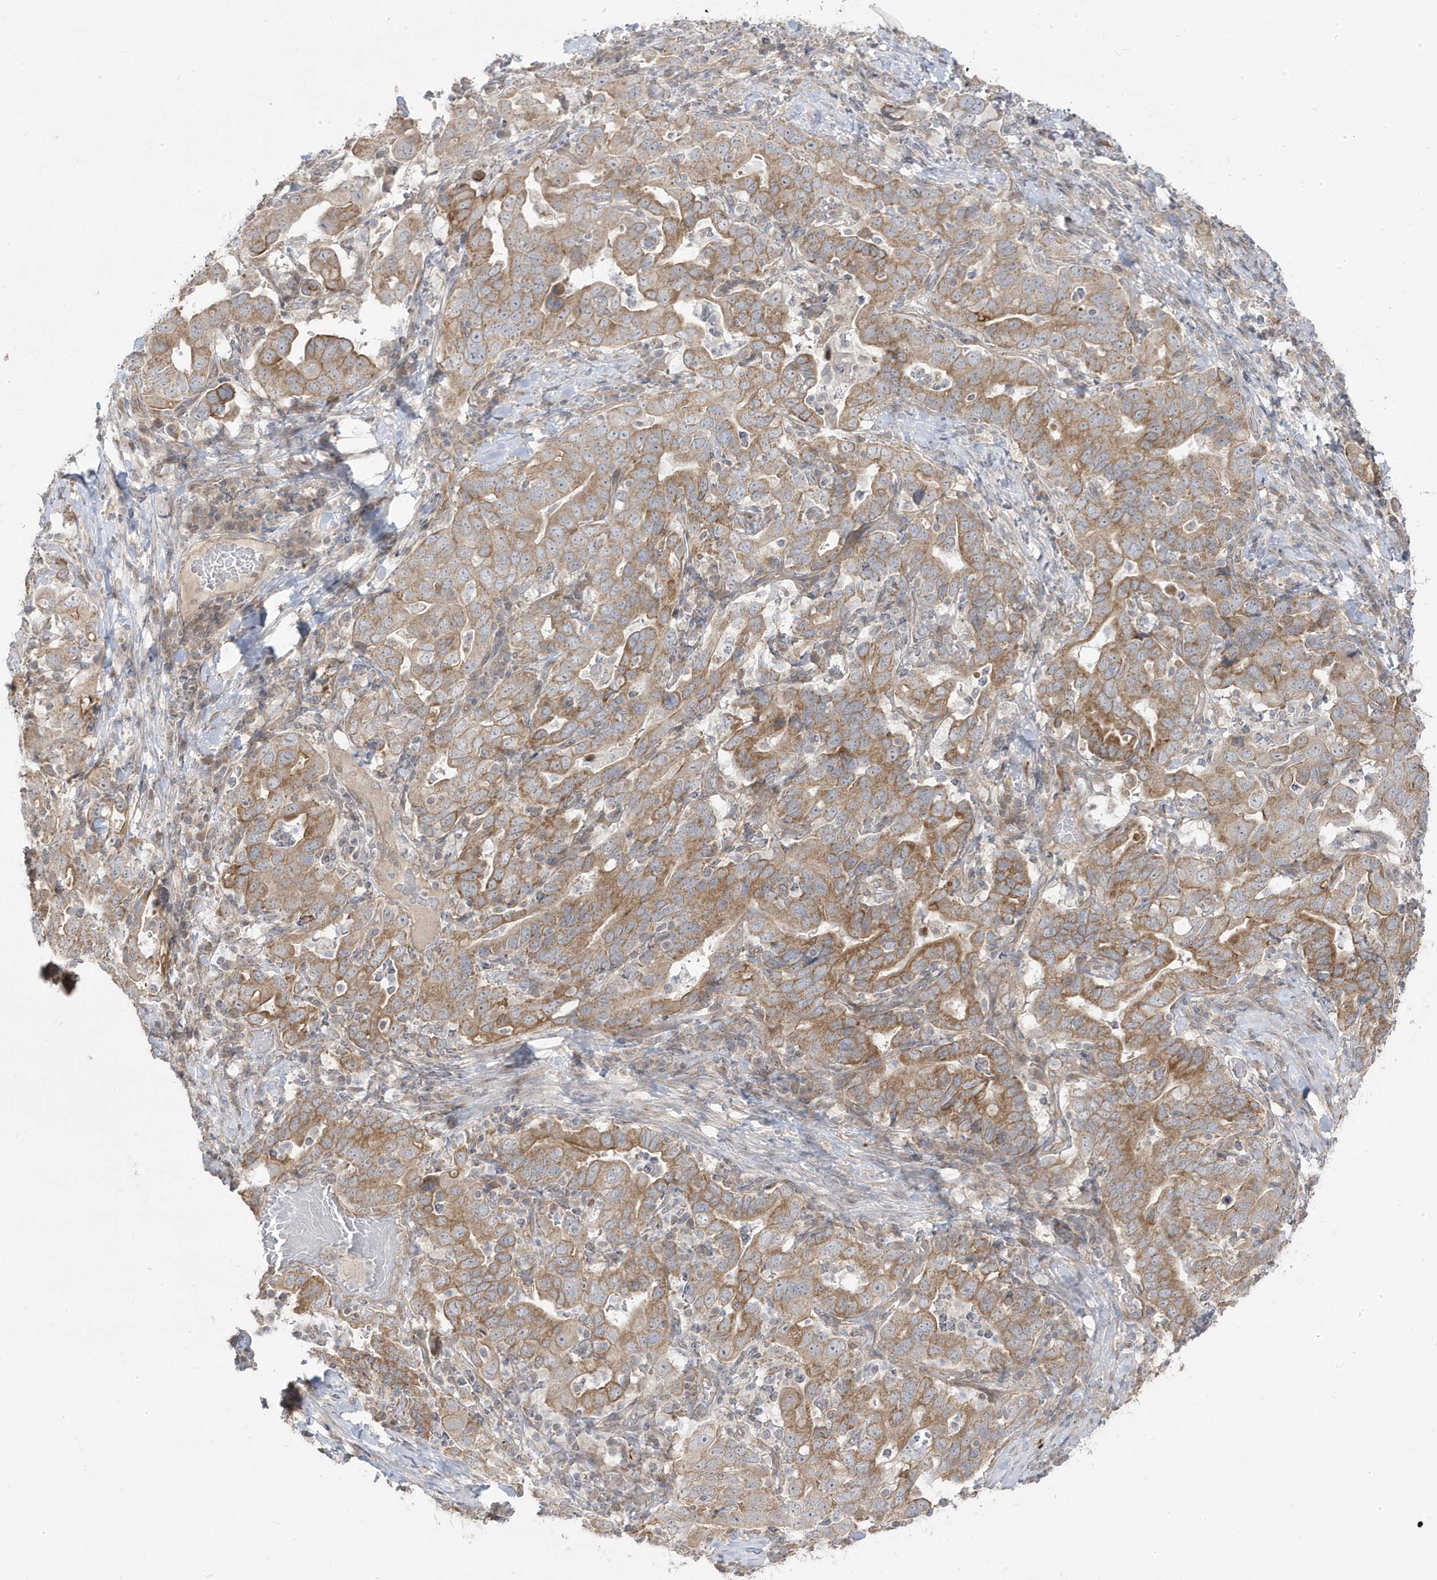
{"staining": {"intensity": "moderate", "quantity": ">75%", "location": "cytoplasmic/membranous"}, "tissue": "stomach cancer", "cell_type": "Tumor cells", "image_type": "cancer", "snomed": [{"axis": "morphology", "description": "Adenocarcinoma, NOS"}, {"axis": "topography", "description": "Stomach, upper"}], "caption": "Stomach cancer stained for a protein (brown) reveals moderate cytoplasmic/membranous positive staining in approximately >75% of tumor cells.", "gene": "DNAJC12", "patient": {"sex": "male", "age": 62}}